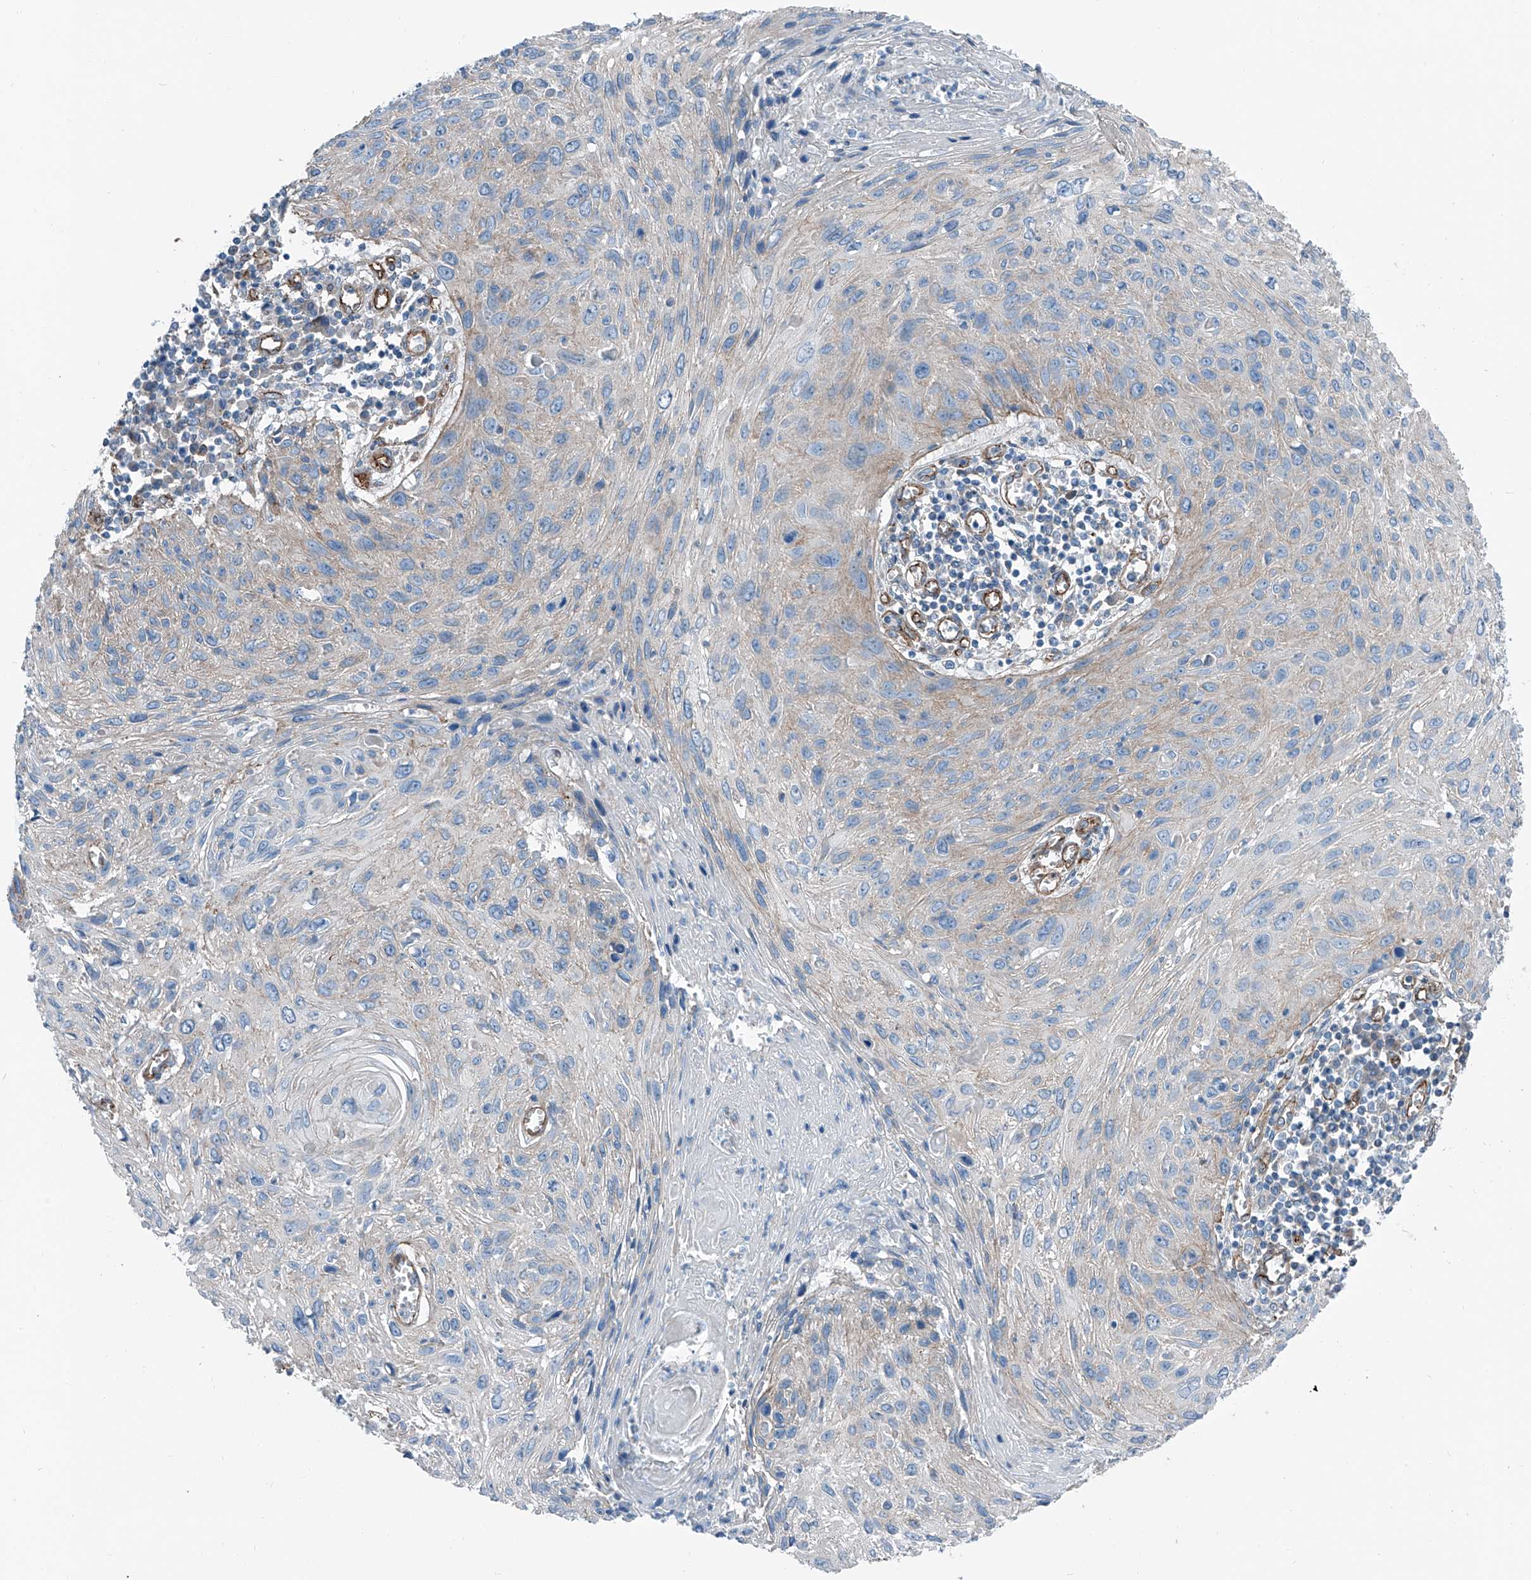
{"staining": {"intensity": "negative", "quantity": "none", "location": "none"}, "tissue": "cervical cancer", "cell_type": "Tumor cells", "image_type": "cancer", "snomed": [{"axis": "morphology", "description": "Squamous cell carcinoma, NOS"}, {"axis": "topography", "description": "Cervix"}], "caption": "DAB (3,3'-diaminobenzidine) immunohistochemical staining of human cervical squamous cell carcinoma exhibits no significant positivity in tumor cells.", "gene": "THEMIS2", "patient": {"sex": "female", "age": 51}}